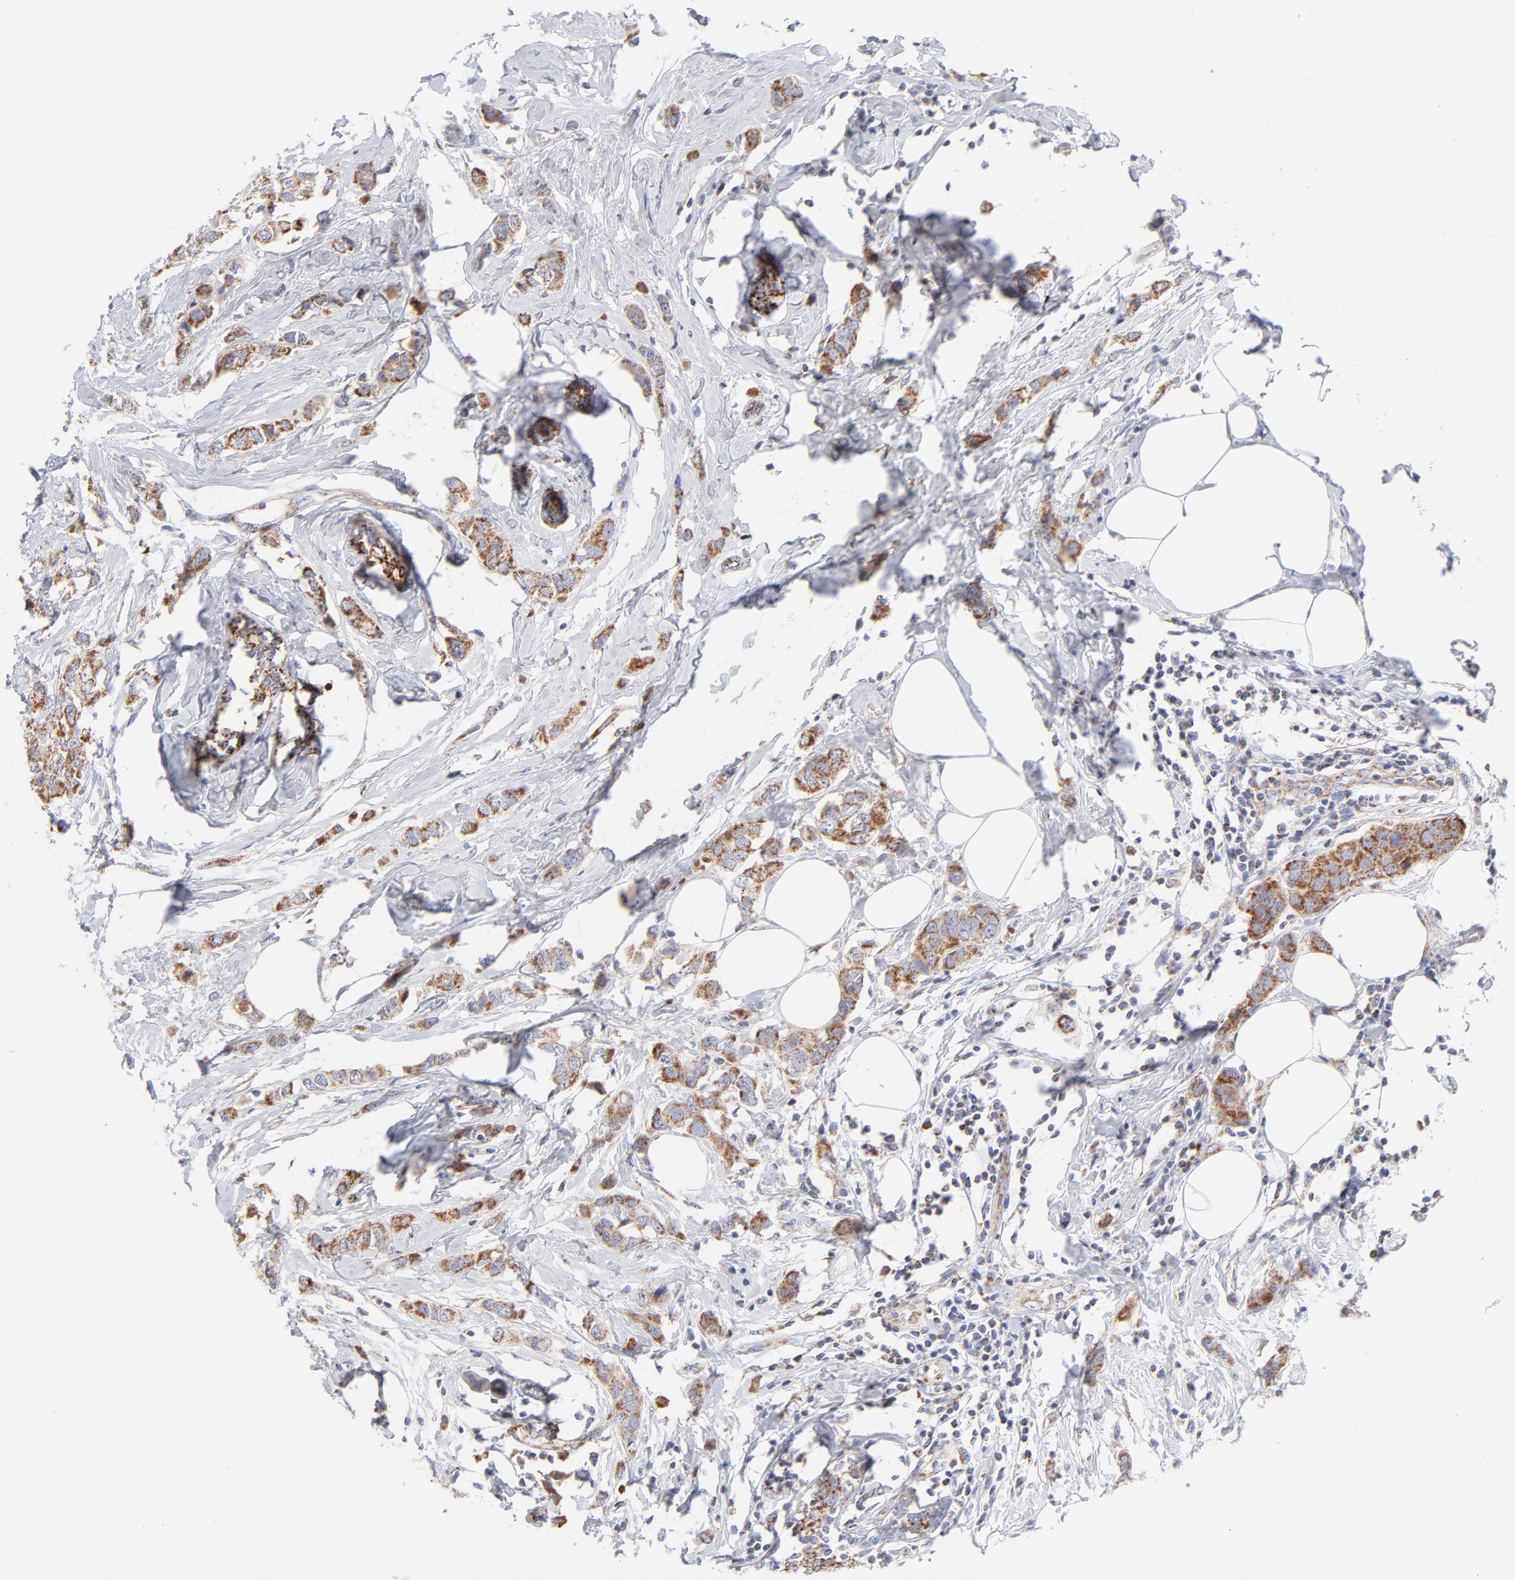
{"staining": {"intensity": "moderate", "quantity": ">75%", "location": "cytoplasmic/membranous"}, "tissue": "breast cancer", "cell_type": "Tumor cells", "image_type": "cancer", "snomed": [{"axis": "morphology", "description": "Normal tissue, NOS"}, {"axis": "morphology", "description": "Duct carcinoma"}, {"axis": "topography", "description": "Breast"}], "caption": "A photomicrograph of human breast cancer (intraductal carcinoma) stained for a protein displays moderate cytoplasmic/membranous brown staining in tumor cells.", "gene": "TIMM8A", "patient": {"sex": "female", "age": 50}}